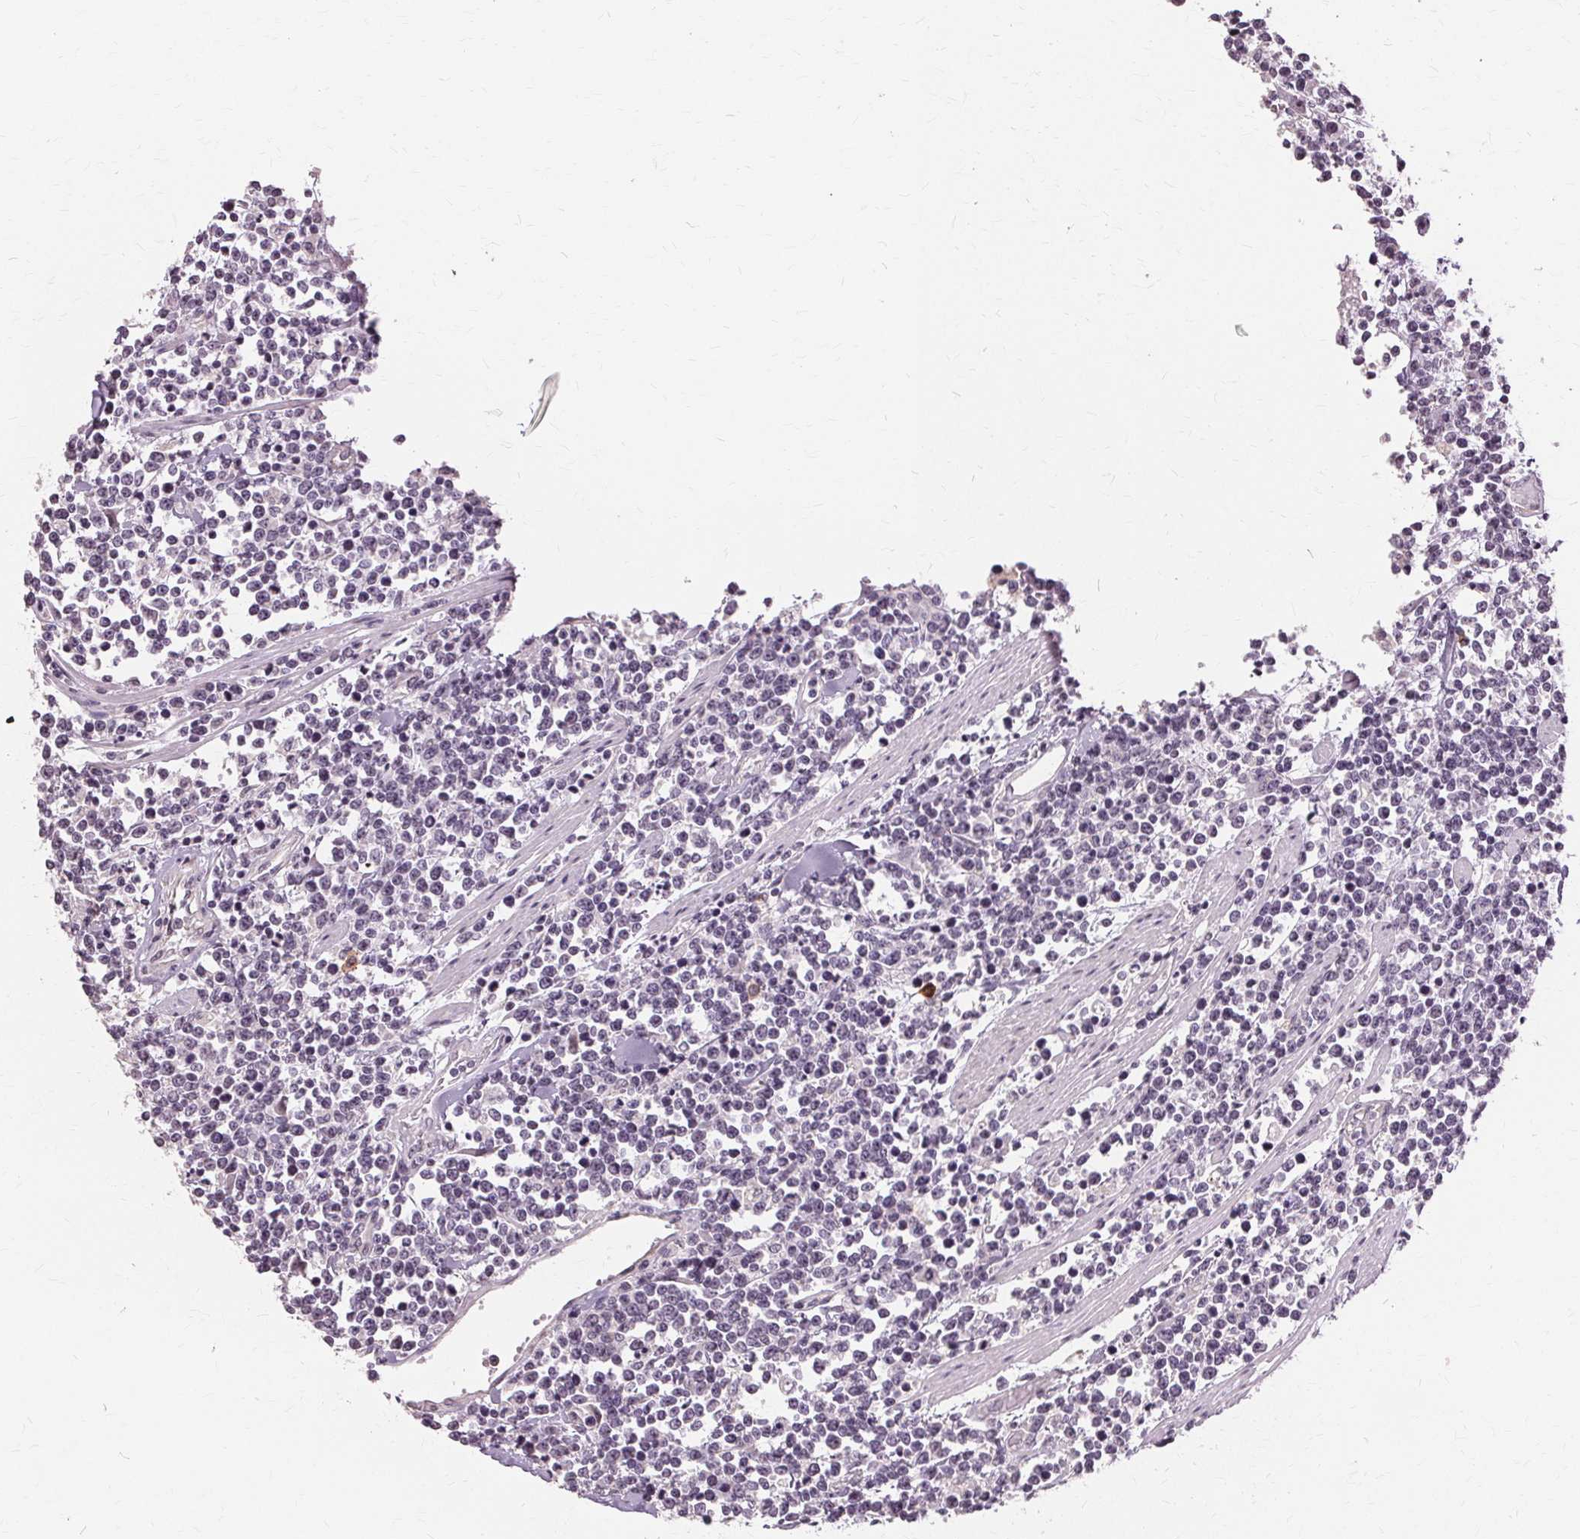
{"staining": {"intensity": "negative", "quantity": "none", "location": "none"}, "tissue": "lymphoma", "cell_type": "Tumor cells", "image_type": "cancer", "snomed": [{"axis": "morphology", "description": "Malignant lymphoma, non-Hodgkin's type, High grade"}, {"axis": "topography", "description": "Colon"}], "caption": "DAB (3,3'-diaminobenzidine) immunohistochemical staining of malignant lymphoma, non-Hodgkin's type (high-grade) shows no significant expression in tumor cells. (IHC, brightfield microscopy, high magnification).", "gene": "SIGLEC6", "patient": {"sex": "male", "age": 82}}